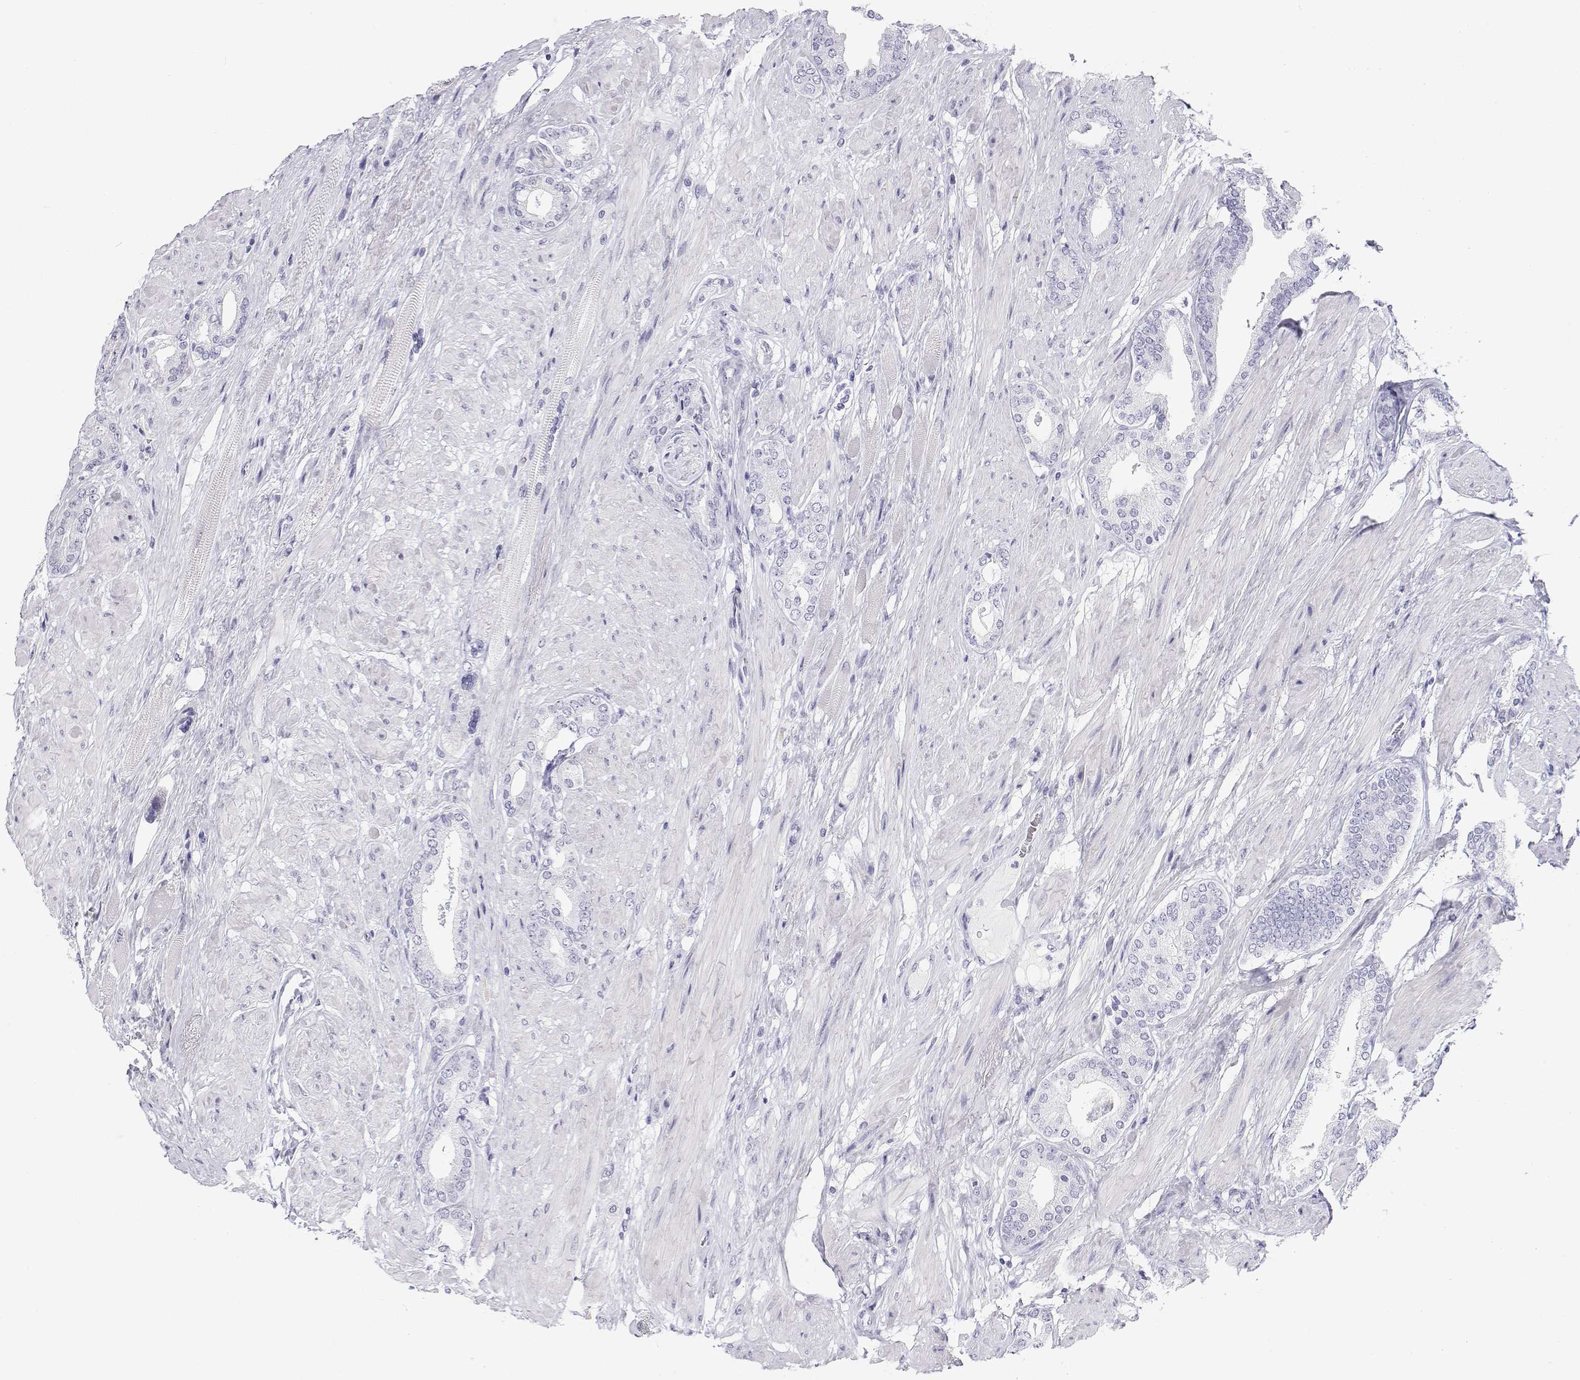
{"staining": {"intensity": "negative", "quantity": "none", "location": "none"}, "tissue": "prostate cancer", "cell_type": "Tumor cells", "image_type": "cancer", "snomed": [{"axis": "morphology", "description": "Adenocarcinoma, High grade"}, {"axis": "topography", "description": "Prostate"}], "caption": "Image shows no protein positivity in tumor cells of high-grade adenocarcinoma (prostate) tissue.", "gene": "BHMT", "patient": {"sex": "male", "age": 56}}